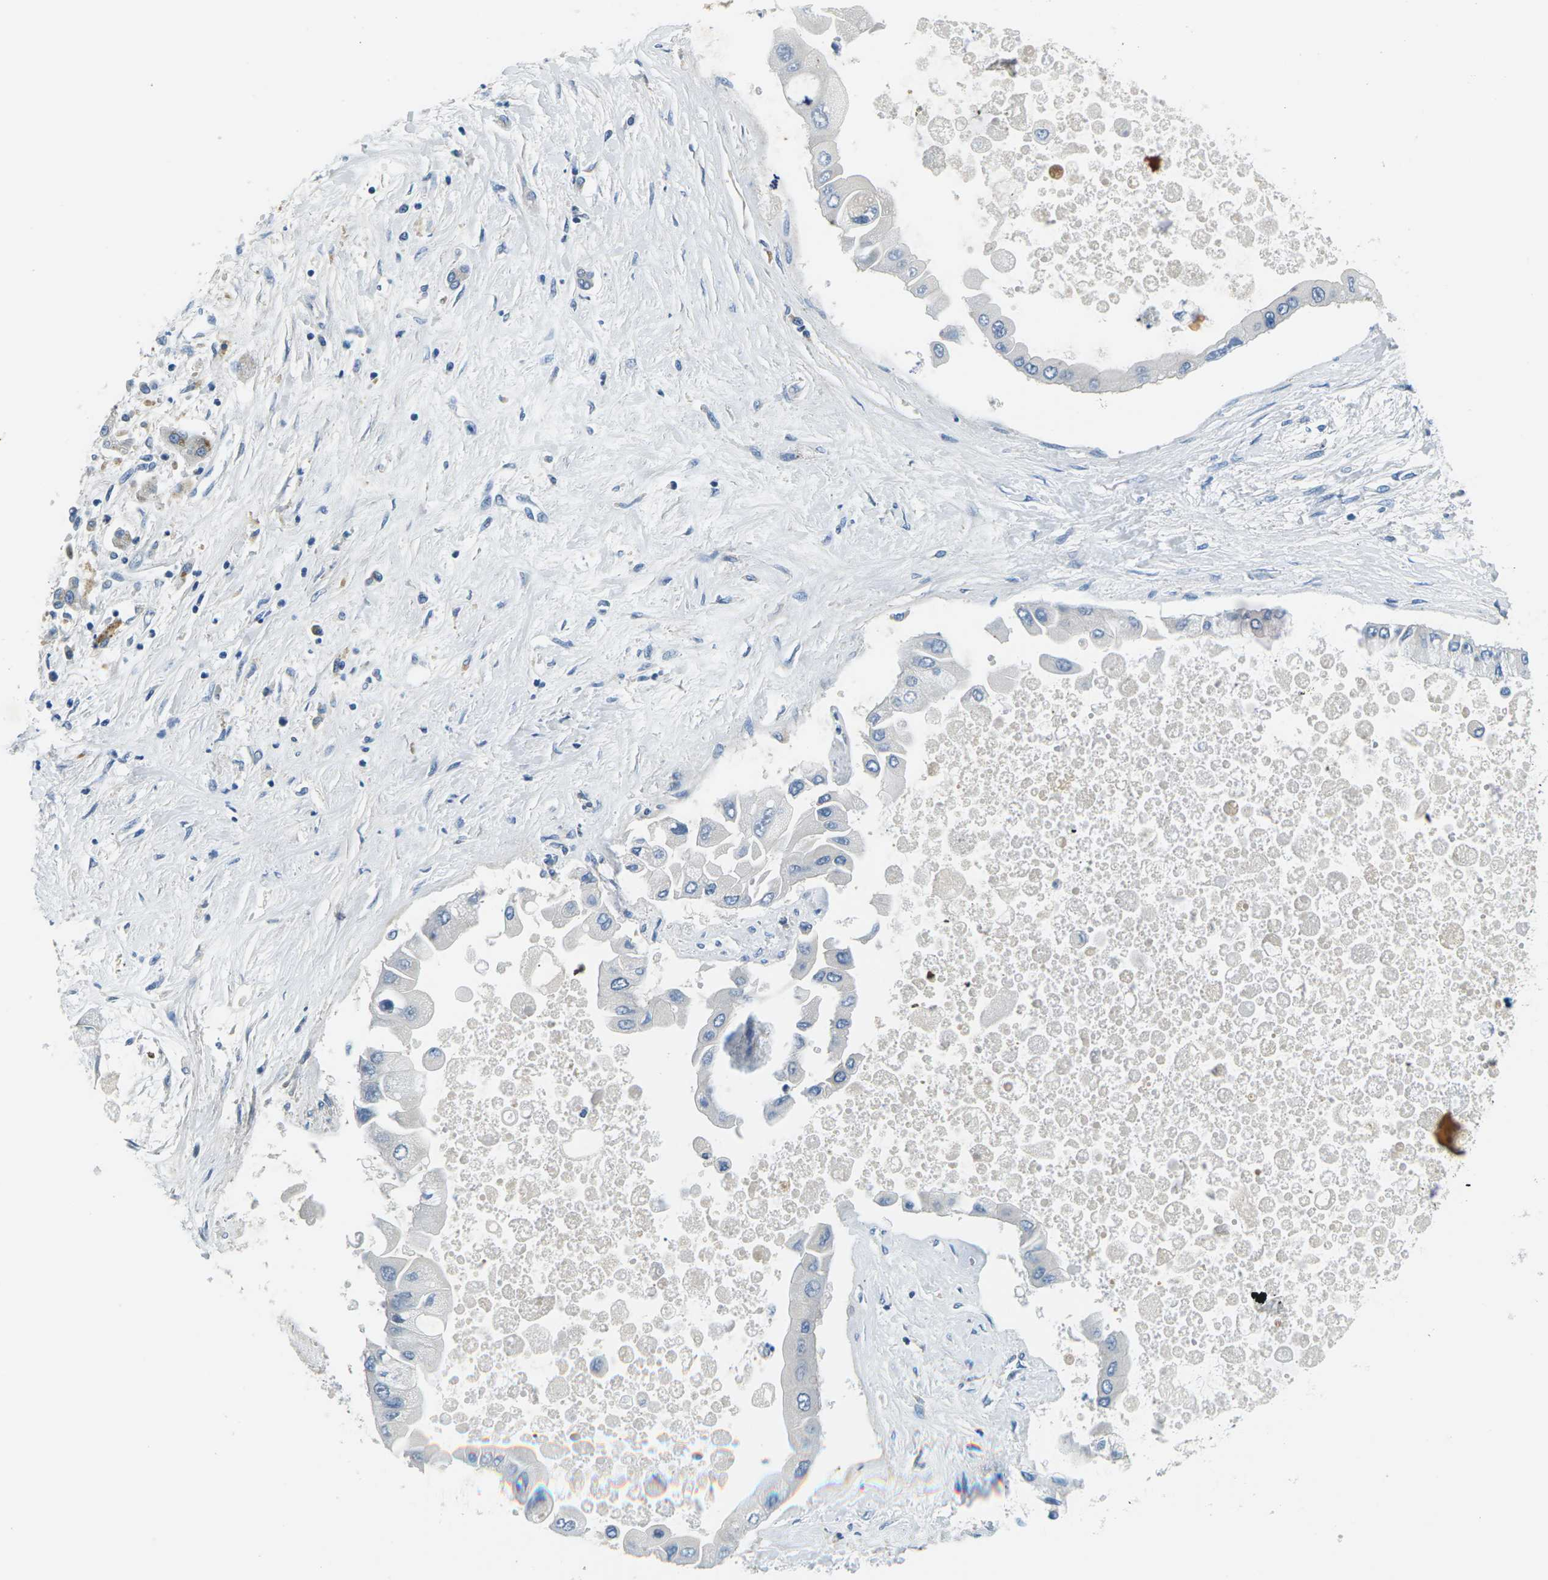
{"staining": {"intensity": "negative", "quantity": "none", "location": "none"}, "tissue": "liver cancer", "cell_type": "Tumor cells", "image_type": "cancer", "snomed": [{"axis": "morphology", "description": "Cholangiocarcinoma"}, {"axis": "topography", "description": "Liver"}], "caption": "Cholangiocarcinoma (liver) stained for a protein using immunohistochemistry displays no expression tumor cells.", "gene": "CTNND1", "patient": {"sex": "male", "age": 50}}